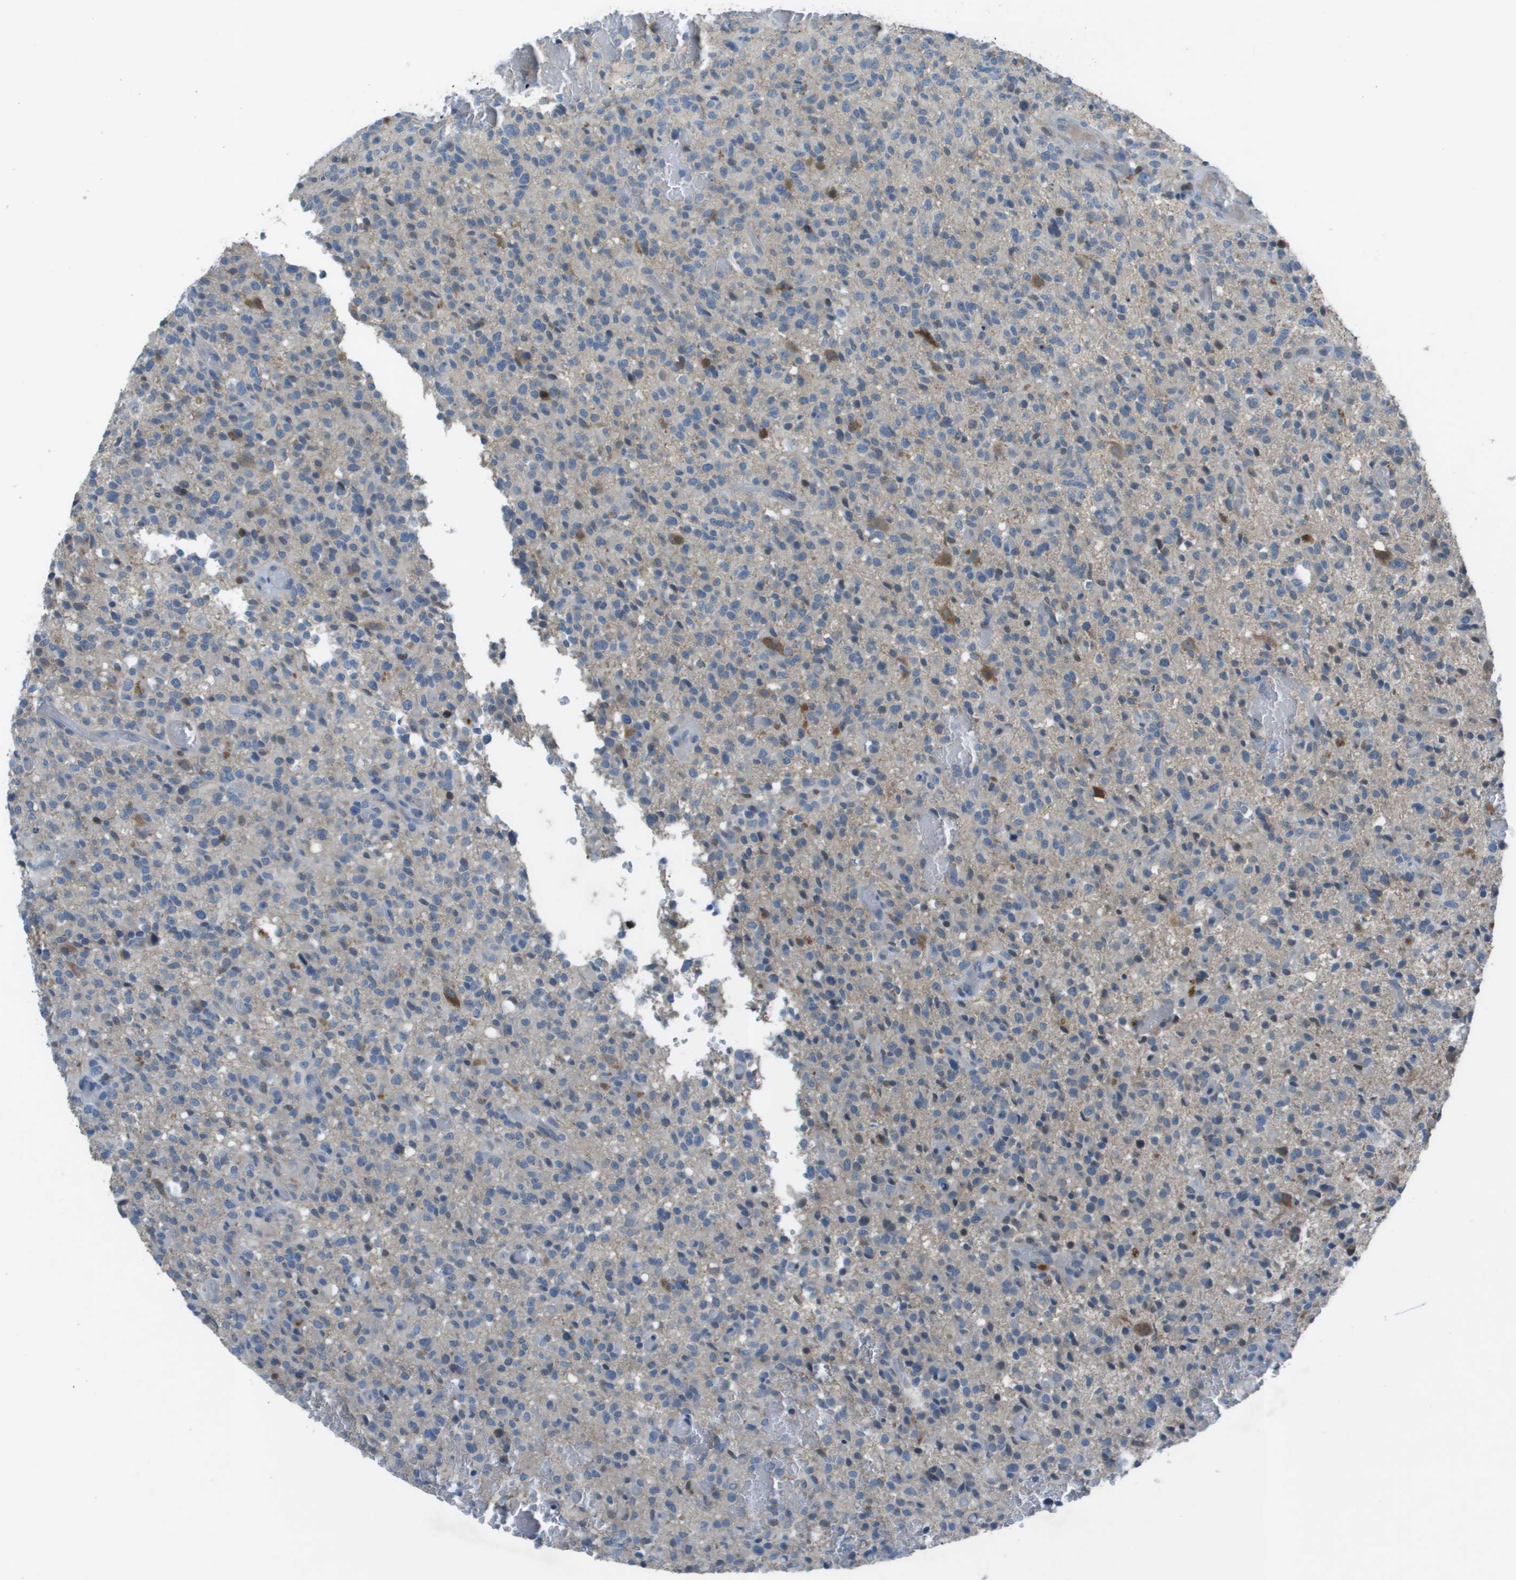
{"staining": {"intensity": "weak", "quantity": "<25%", "location": "cytoplasmic/membranous"}, "tissue": "glioma", "cell_type": "Tumor cells", "image_type": "cancer", "snomed": [{"axis": "morphology", "description": "Glioma, malignant, High grade"}, {"axis": "topography", "description": "Brain"}], "caption": "Immunohistochemistry (IHC) histopathology image of neoplastic tissue: human glioma stained with DAB reveals no significant protein staining in tumor cells.", "gene": "CAMK4", "patient": {"sex": "male", "age": 71}}